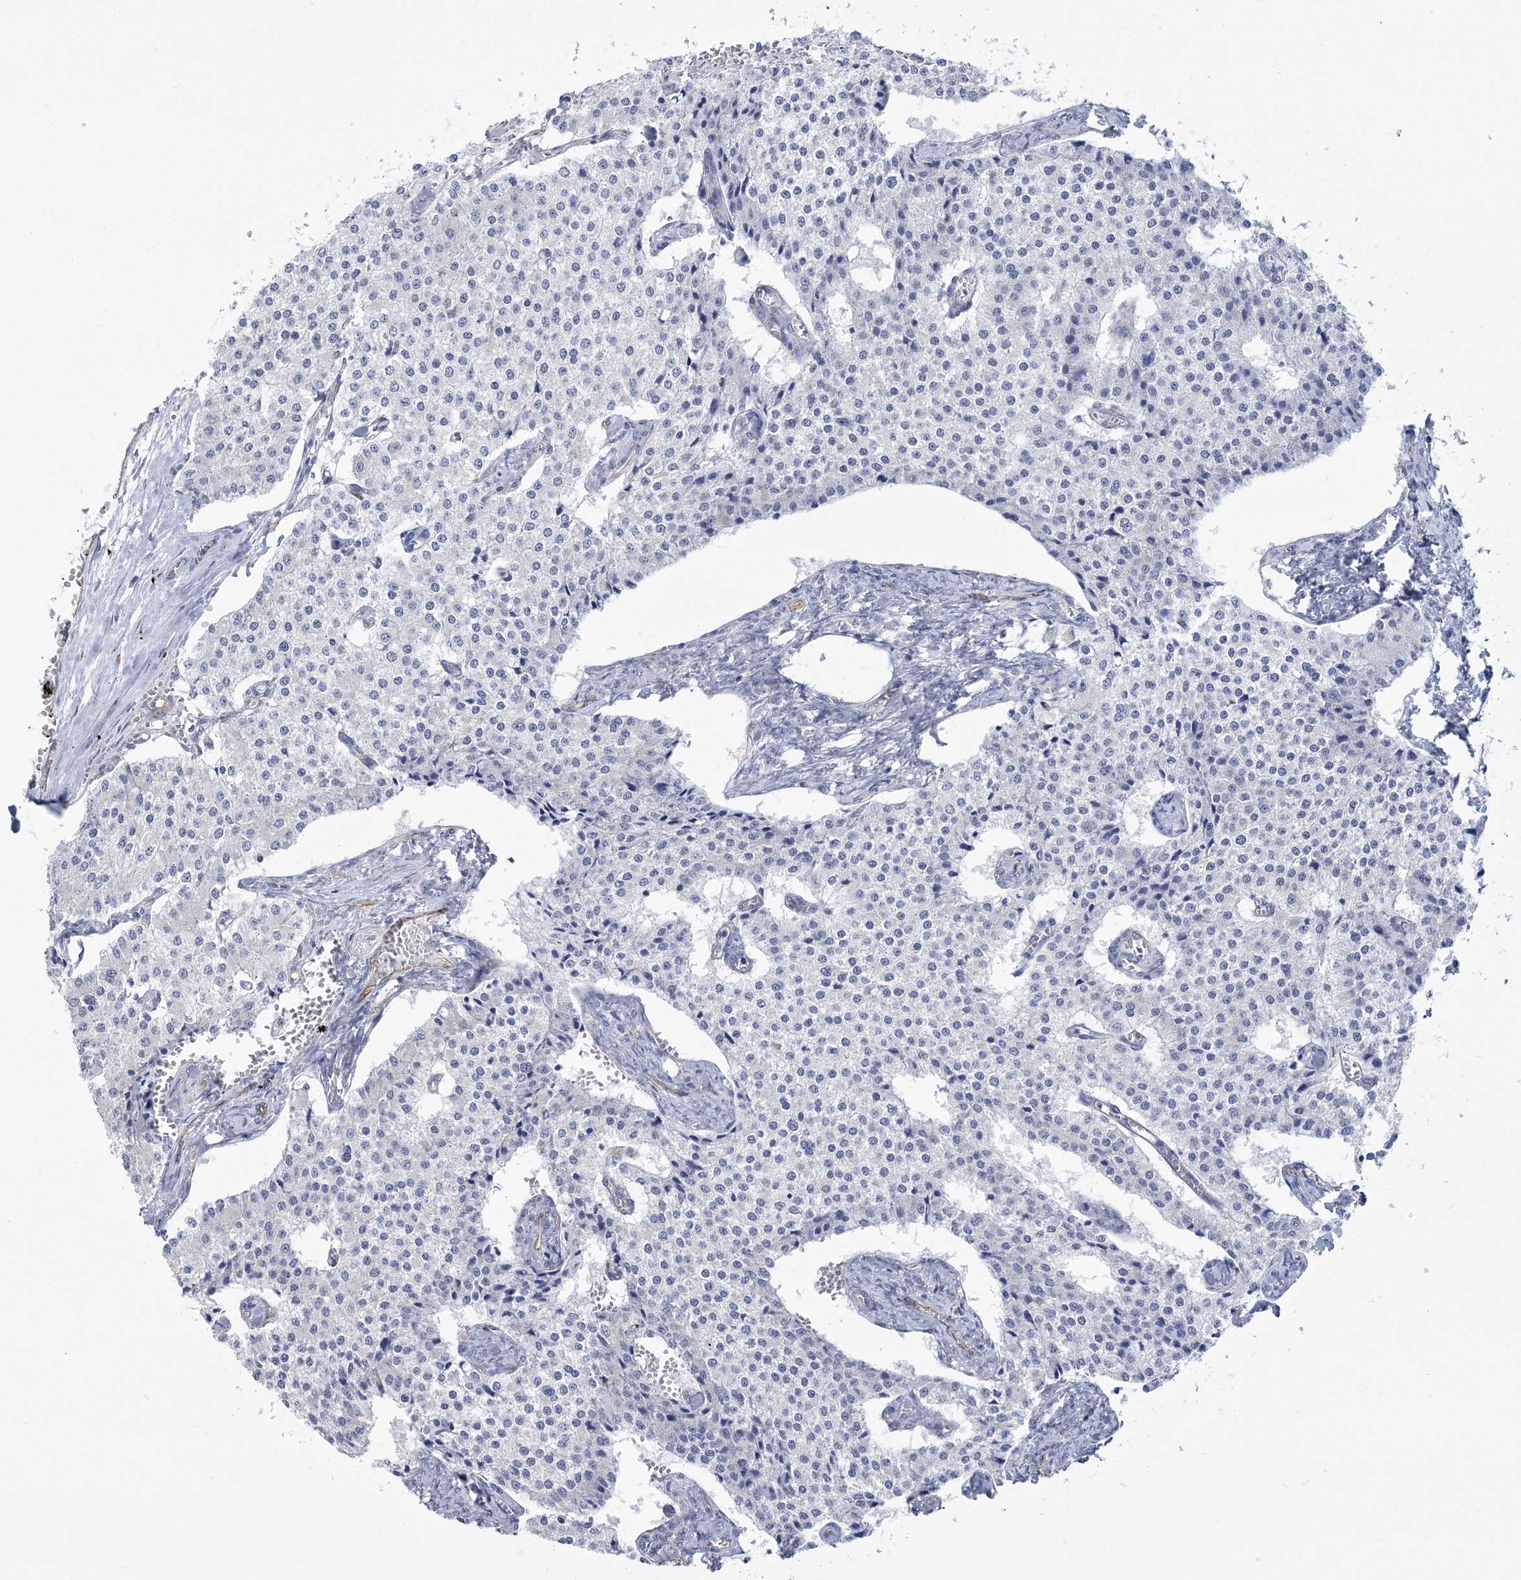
{"staining": {"intensity": "negative", "quantity": "none", "location": "none"}, "tissue": "carcinoid", "cell_type": "Tumor cells", "image_type": "cancer", "snomed": [{"axis": "morphology", "description": "Carcinoid, malignant, NOS"}, {"axis": "topography", "description": "Colon"}], "caption": "The immunohistochemistry histopathology image has no significant expression in tumor cells of carcinoid (malignant) tissue.", "gene": "RAB11FIP5", "patient": {"sex": "female", "age": 52}}